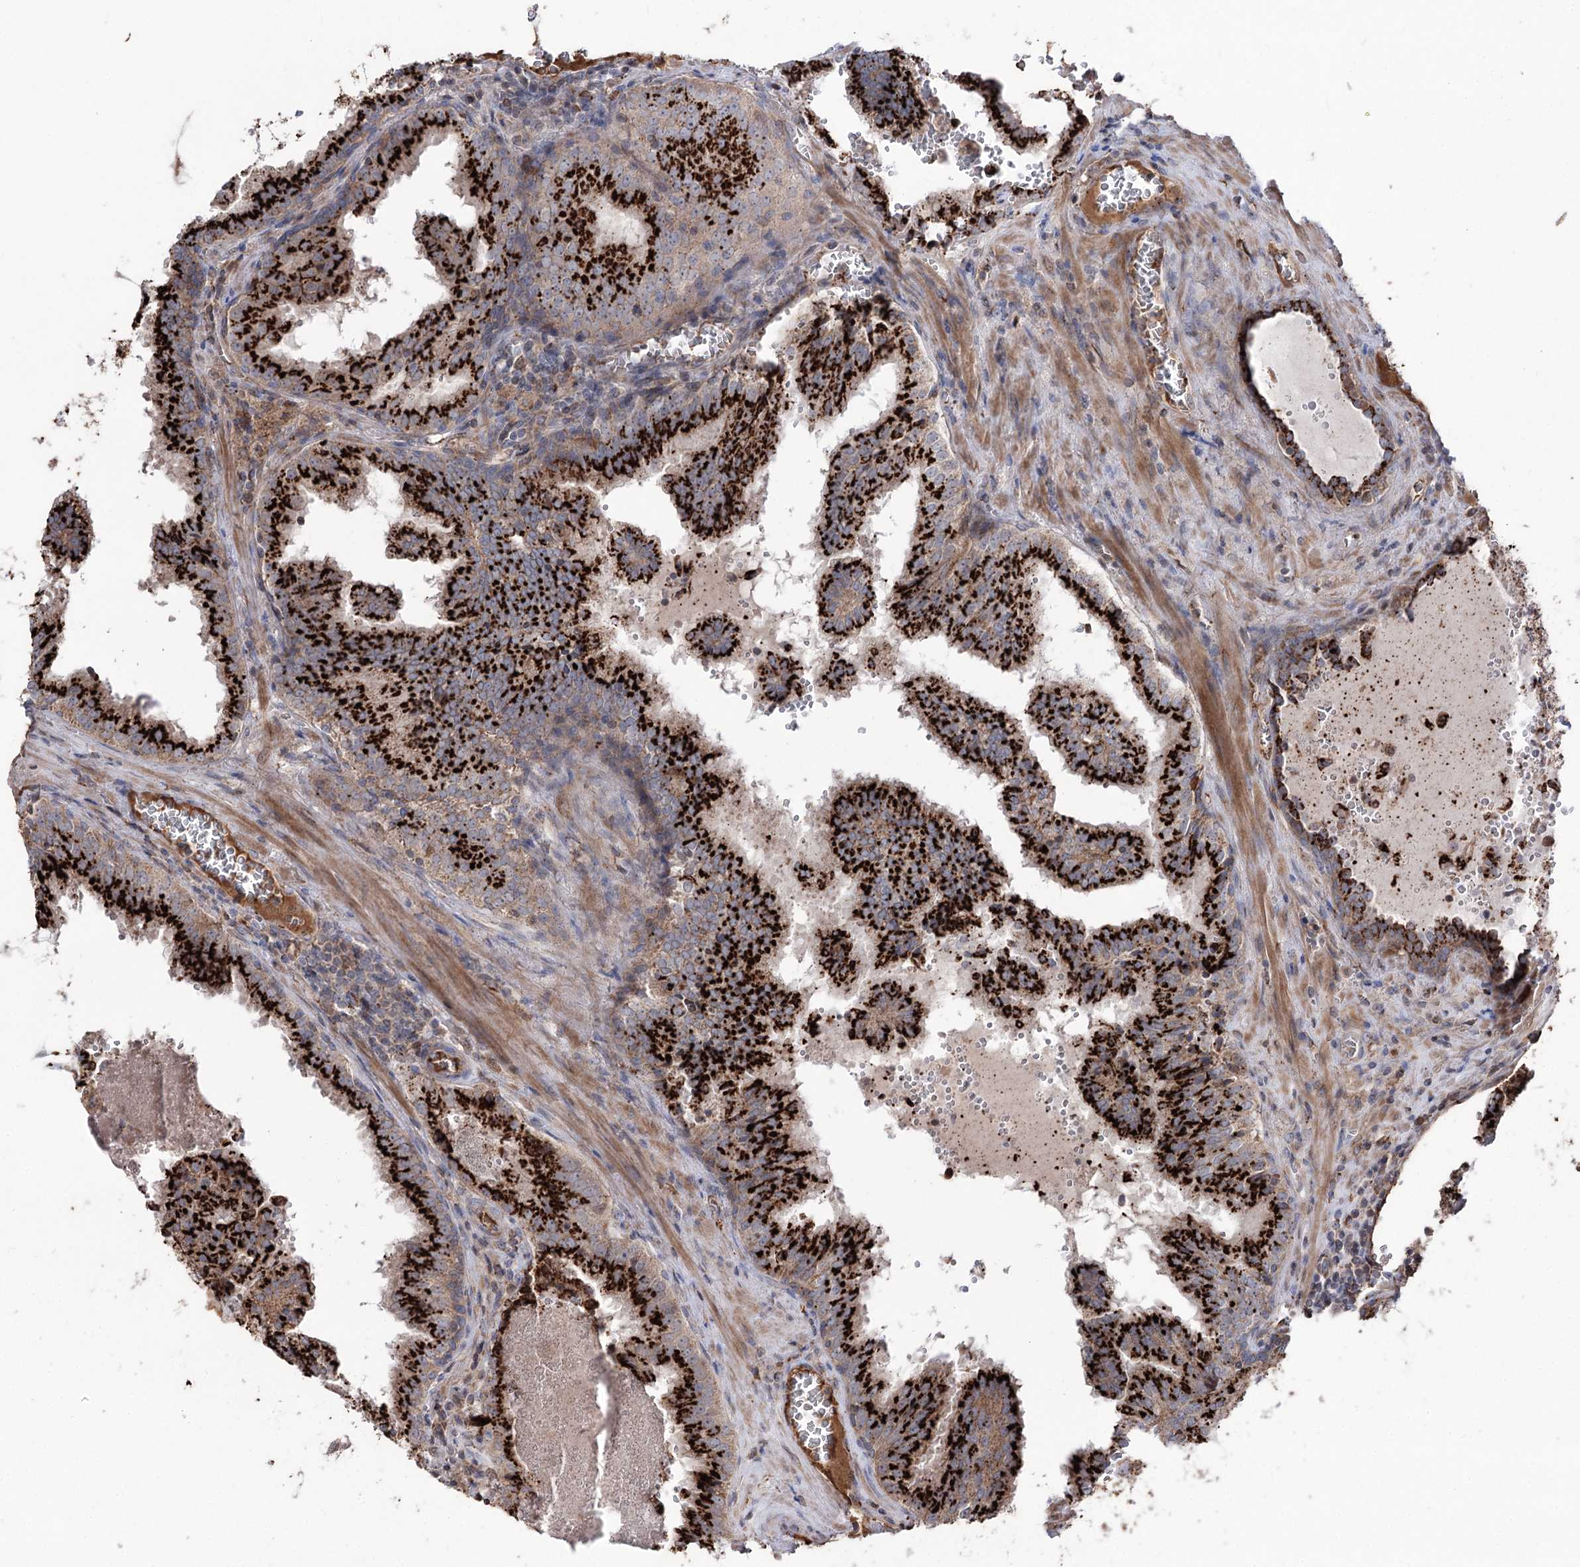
{"staining": {"intensity": "strong", "quantity": ">75%", "location": "cytoplasmic/membranous"}, "tissue": "prostate cancer", "cell_type": "Tumor cells", "image_type": "cancer", "snomed": [{"axis": "morphology", "description": "Adenocarcinoma, High grade"}, {"axis": "topography", "description": "Prostate"}], "caption": "About >75% of tumor cells in prostate cancer (adenocarcinoma (high-grade)) display strong cytoplasmic/membranous protein staining as visualized by brown immunohistochemical staining.", "gene": "ARHGAP20", "patient": {"sex": "male", "age": 68}}